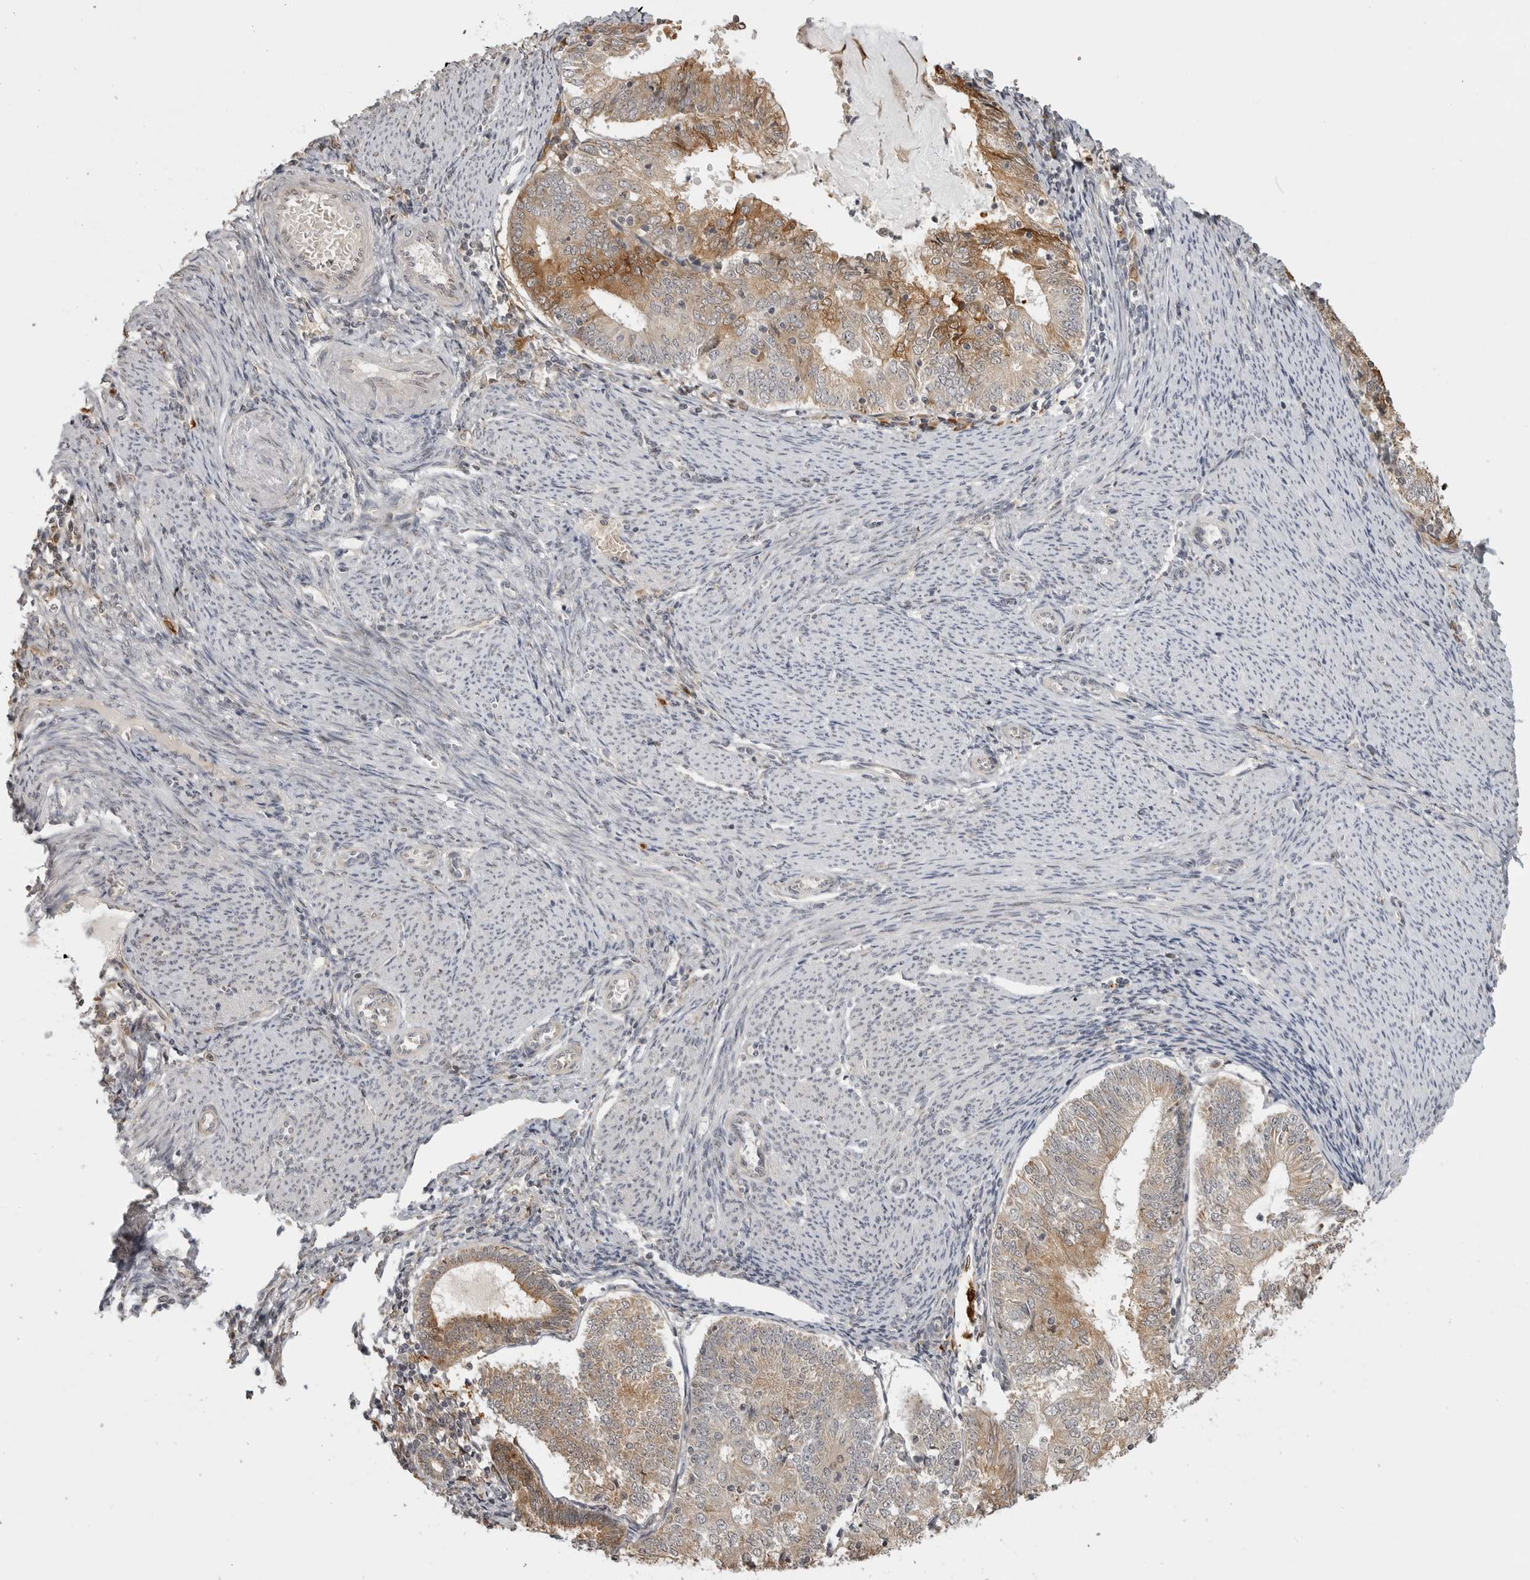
{"staining": {"intensity": "moderate", "quantity": "25%-75%", "location": "cytoplasmic/membranous"}, "tissue": "endometrial cancer", "cell_type": "Tumor cells", "image_type": "cancer", "snomed": [{"axis": "morphology", "description": "Adenocarcinoma, NOS"}, {"axis": "topography", "description": "Endometrium"}], "caption": "Endometrial cancer (adenocarcinoma) was stained to show a protein in brown. There is medium levels of moderate cytoplasmic/membranous positivity in about 25%-75% of tumor cells.", "gene": "IDO1", "patient": {"sex": "female", "age": 57}}